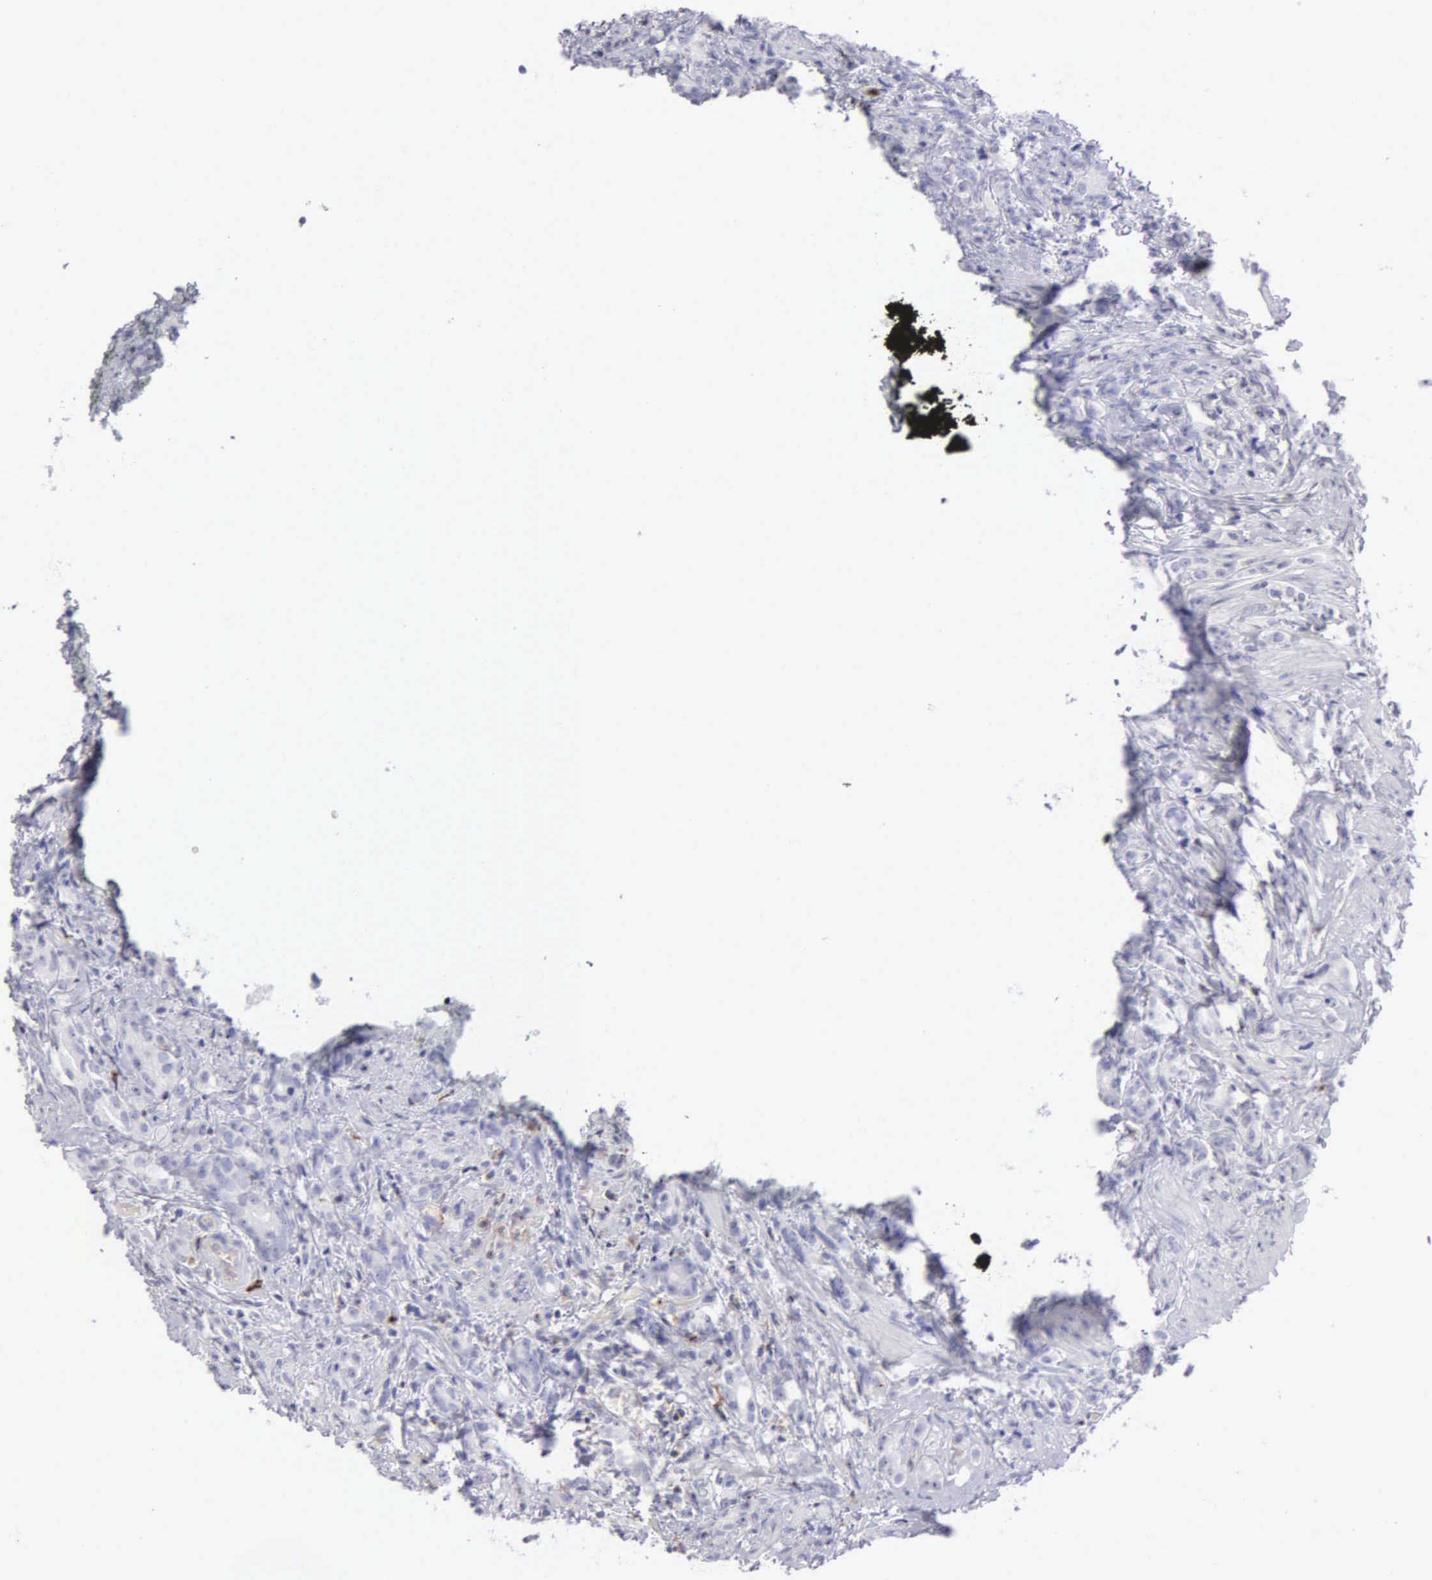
{"staining": {"intensity": "negative", "quantity": "none", "location": "none"}, "tissue": "prostate cancer", "cell_type": "Tumor cells", "image_type": "cancer", "snomed": [{"axis": "morphology", "description": "Adenocarcinoma, Medium grade"}, {"axis": "topography", "description": "Prostate"}], "caption": "Immunohistochemistry histopathology image of prostate cancer stained for a protein (brown), which shows no staining in tumor cells.", "gene": "SRGN", "patient": {"sex": "male", "age": 59}}